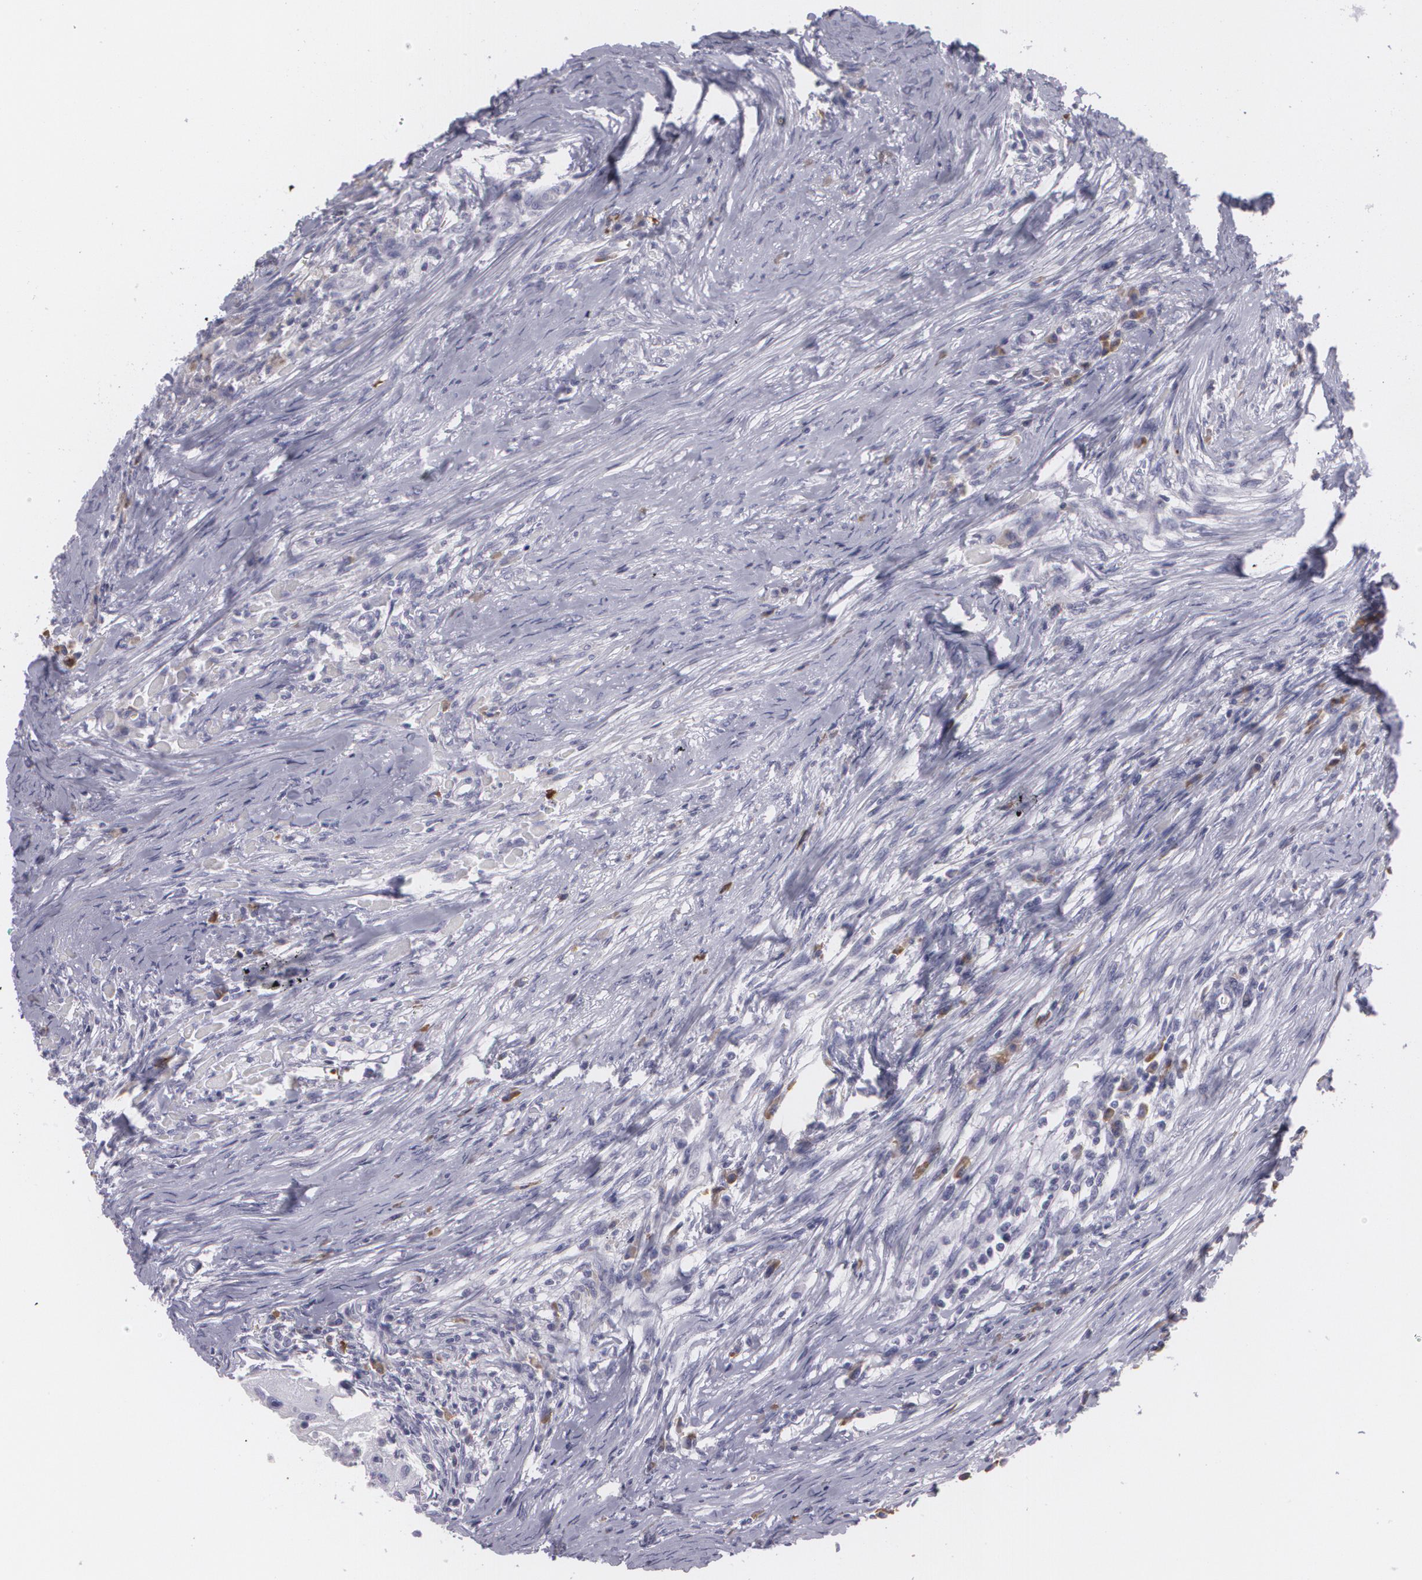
{"staining": {"intensity": "negative", "quantity": "none", "location": "none"}, "tissue": "head and neck cancer", "cell_type": "Tumor cells", "image_type": "cancer", "snomed": [{"axis": "morphology", "description": "Squamous cell carcinoma, NOS"}, {"axis": "topography", "description": "Head-Neck"}], "caption": "Histopathology image shows no protein staining in tumor cells of squamous cell carcinoma (head and neck) tissue.", "gene": "MAP2", "patient": {"sex": "male", "age": 64}}